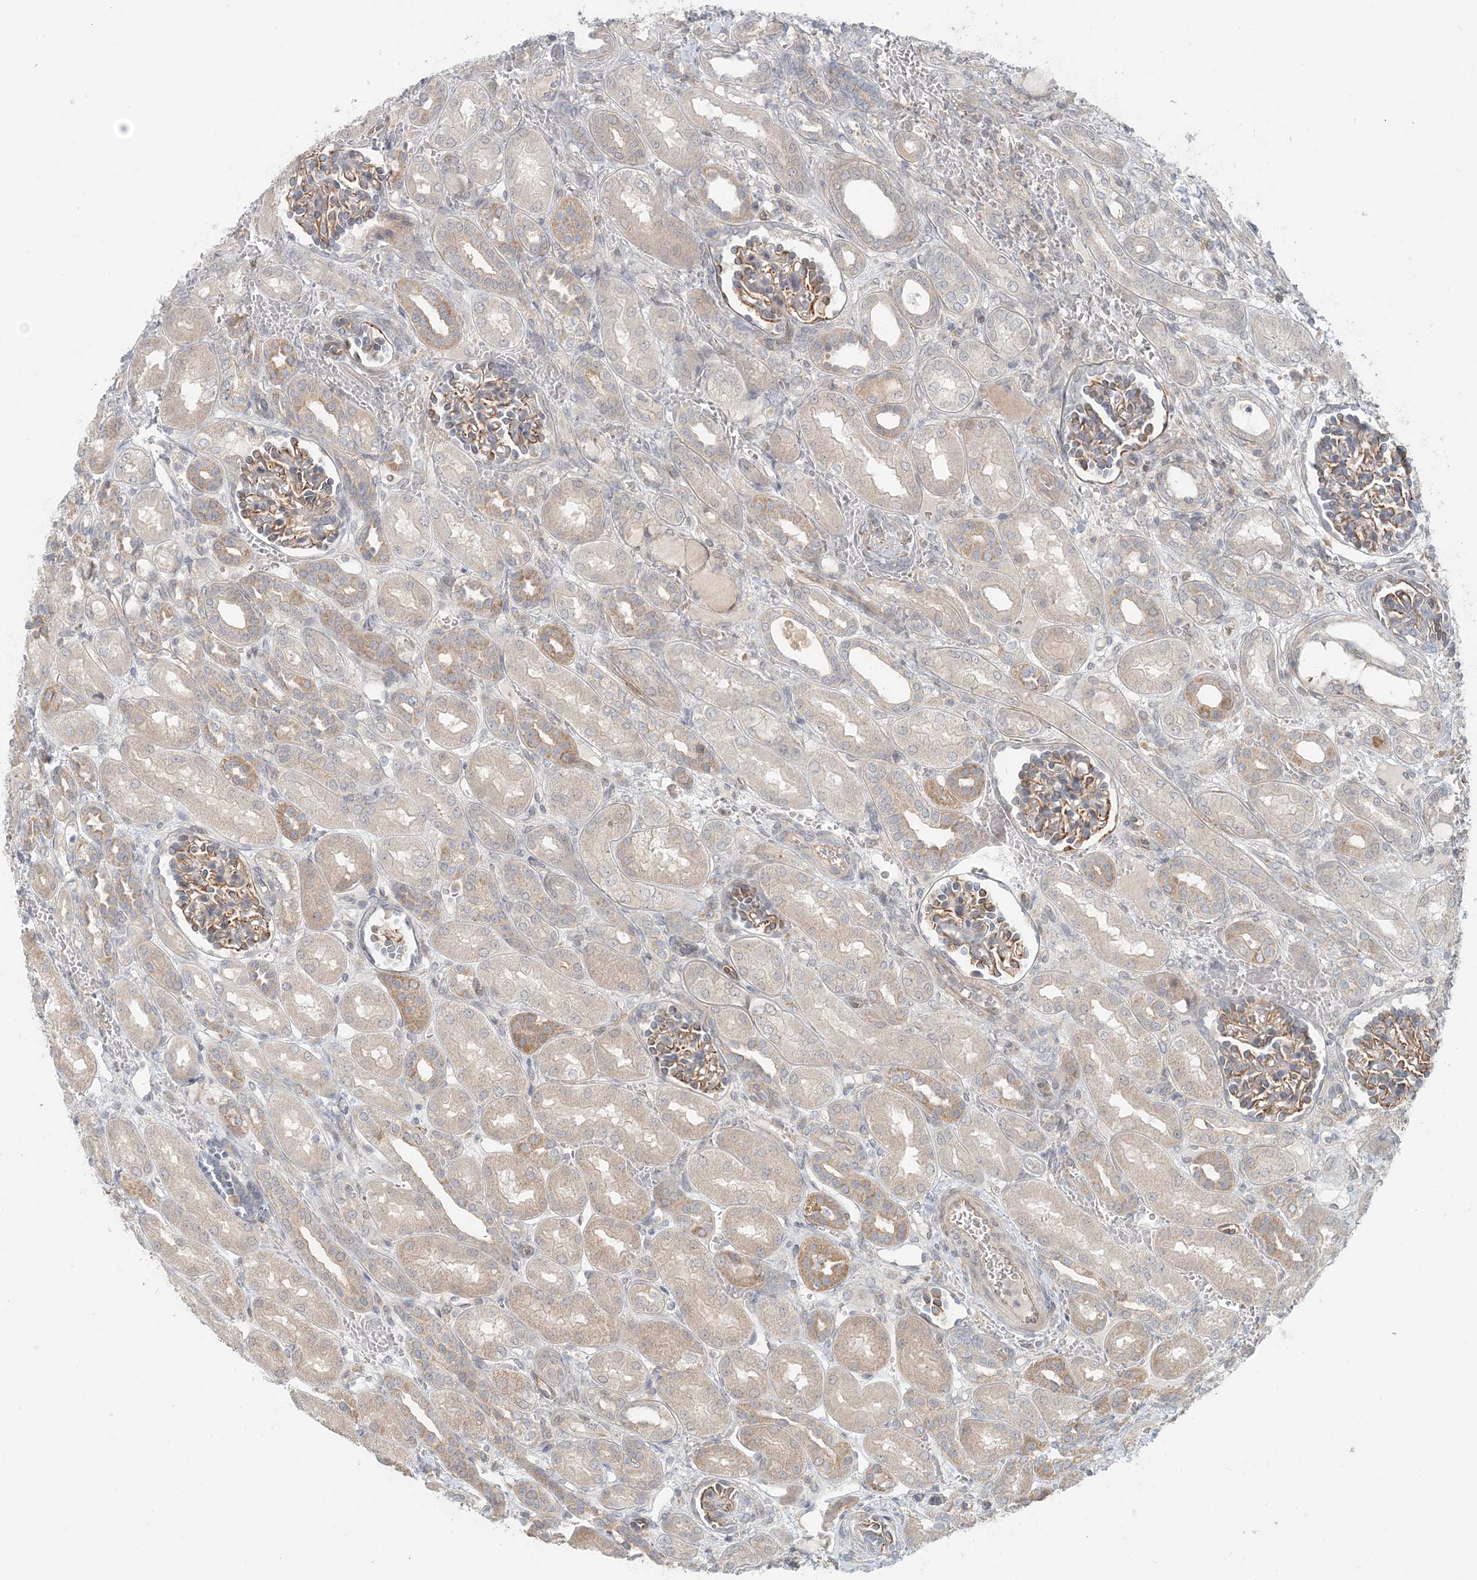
{"staining": {"intensity": "moderate", "quantity": ">75%", "location": "cytoplasmic/membranous"}, "tissue": "kidney", "cell_type": "Cells in glomeruli", "image_type": "normal", "snomed": [{"axis": "morphology", "description": "Normal tissue, NOS"}, {"axis": "morphology", "description": "Neoplasm, malignant, NOS"}, {"axis": "topography", "description": "Kidney"}], "caption": "This is an image of IHC staining of benign kidney, which shows moderate positivity in the cytoplasmic/membranous of cells in glomeruli.", "gene": "OBI1", "patient": {"sex": "female", "age": 1}}